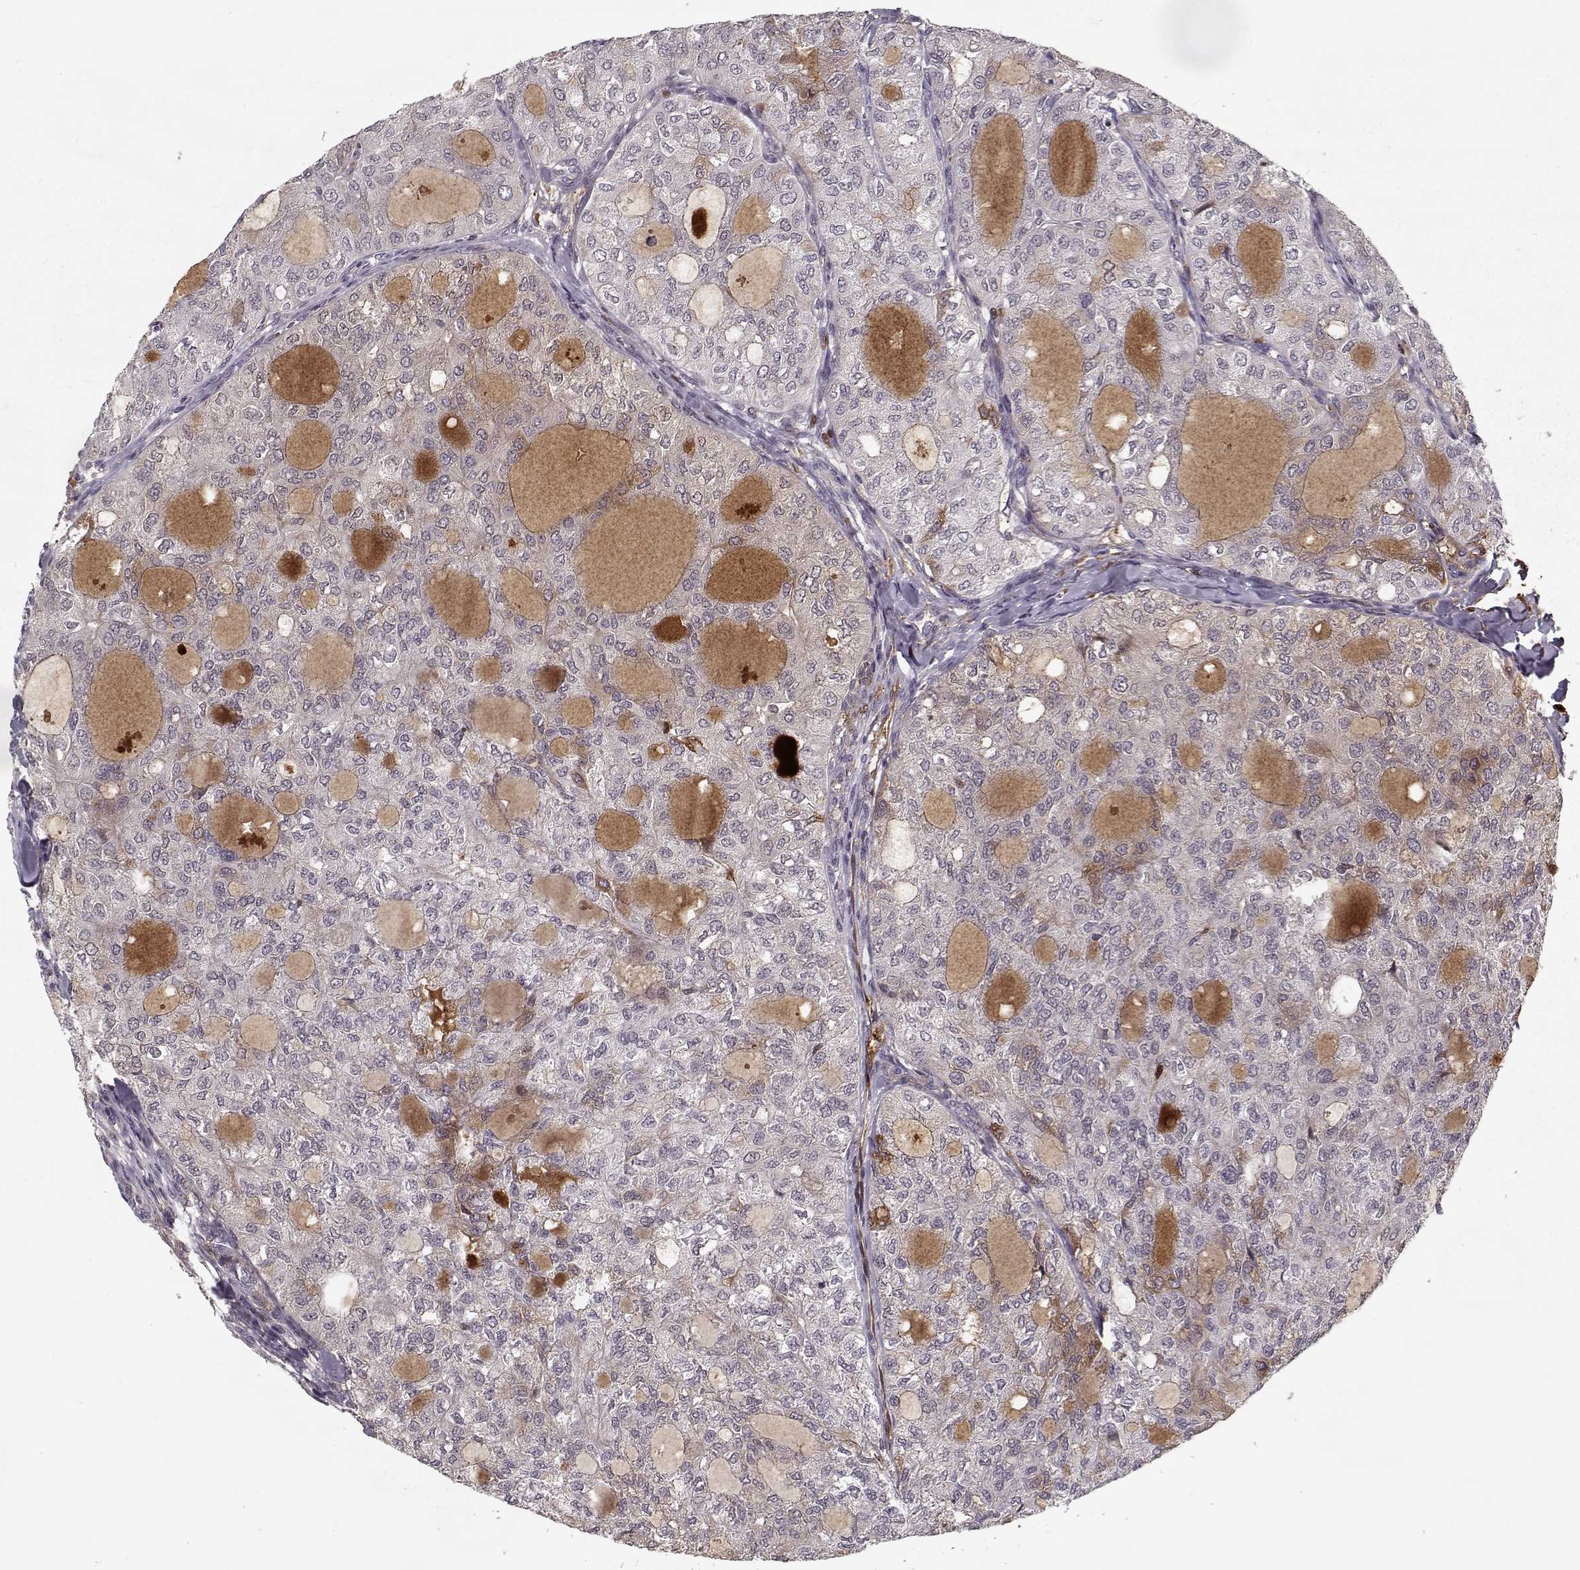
{"staining": {"intensity": "negative", "quantity": "none", "location": "none"}, "tissue": "thyroid cancer", "cell_type": "Tumor cells", "image_type": "cancer", "snomed": [{"axis": "morphology", "description": "Follicular adenoma carcinoma, NOS"}, {"axis": "topography", "description": "Thyroid gland"}], "caption": "Follicular adenoma carcinoma (thyroid) stained for a protein using IHC reveals no staining tumor cells.", "gene": "AFM", "patient": {"sex": "male", "age": 75}}